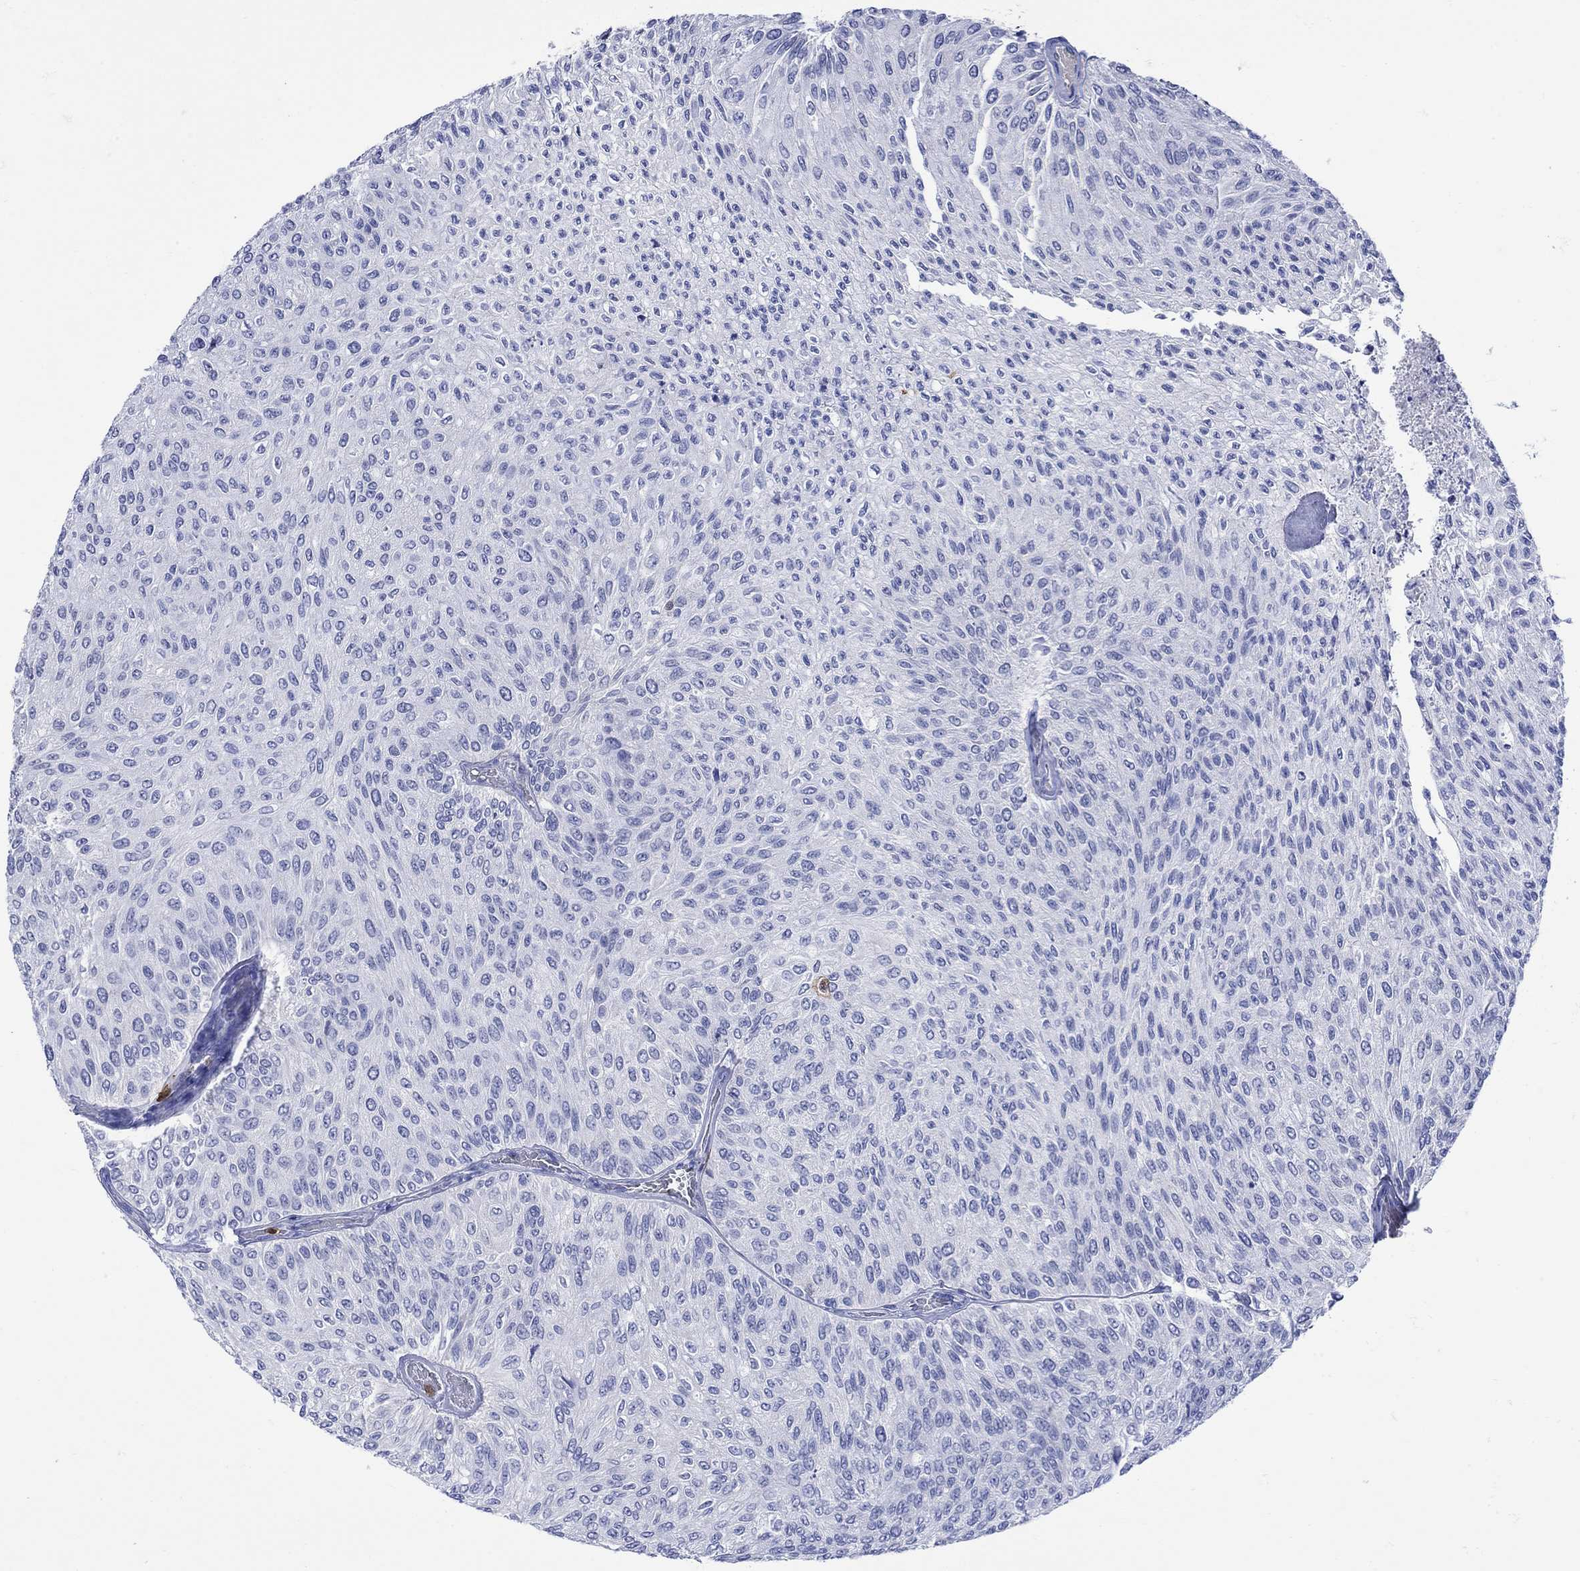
{"staining": {"intensity": "negative", "quantity": "none", "location": "none"}, "tissue": "urothelial cancer", "cell_type": "Tumor cells", "image_type": "cancer", "snomed": [{"axis": "morphology", "description": "Urothelial carcinoma, Low grade"}, {"axis": "topography", "description": "Urinary bladder"}], "caption": "Human low-grade urothelial carcinoma stained for a protein using immunohistochemistry (IHC) displays no positivity in tumor cells.", "gene": "LINGO3", "patient": {"sex": "male", "age": 78}}